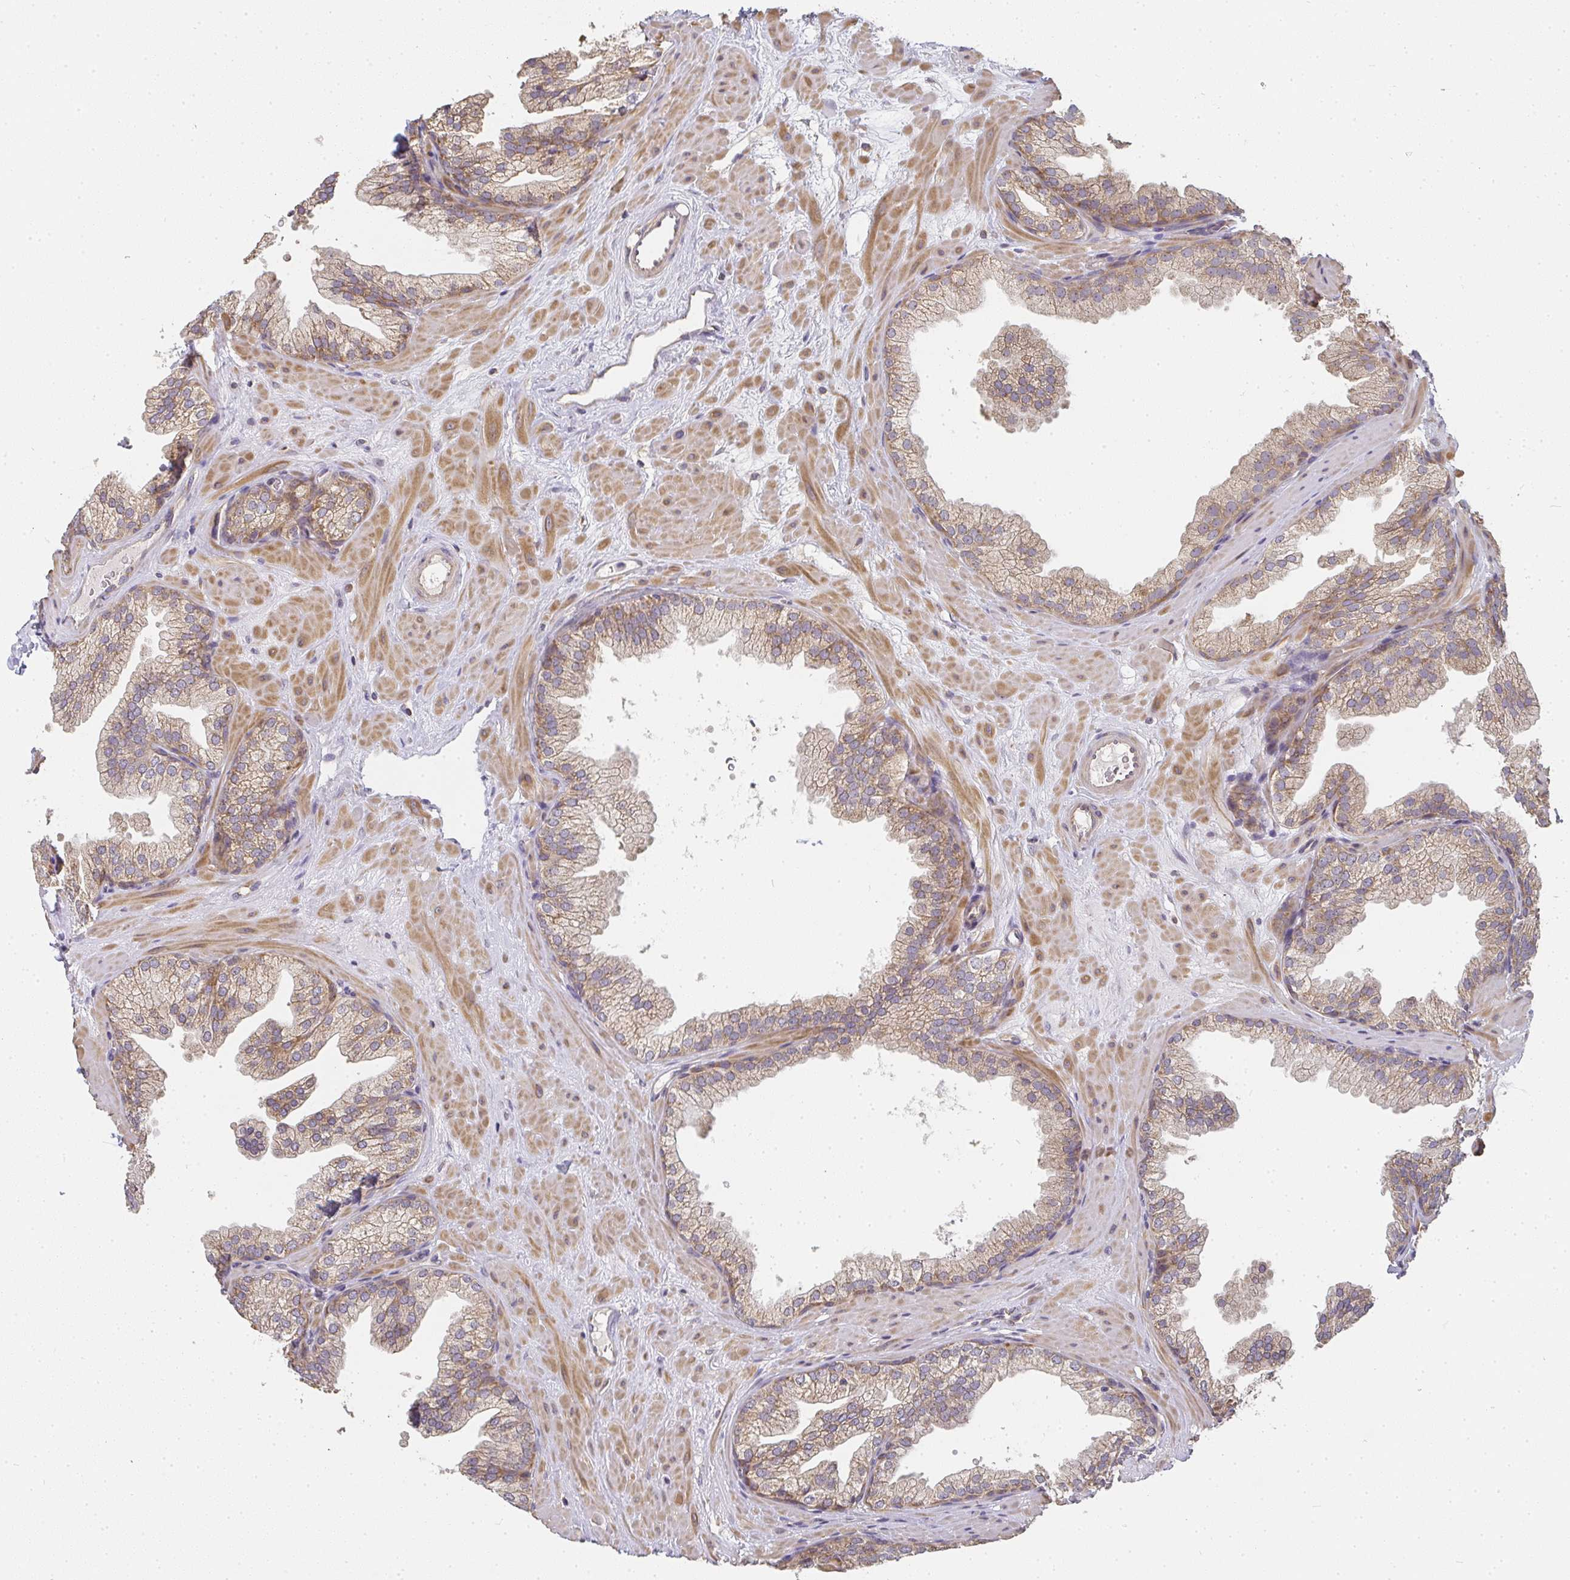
{"staining": {"intensity": "weak", "quantity": ">75%", "location": "cytoplasmic/membranous"}, "tissue": "prostate", "cell_type": "Glandular cells", "image_type": "normal", "snomed": [{"axis": "morphology", "description": "Normal tissue, NOS"}, {"axis": "topography", "description": "Prostate"}], "caption": "Immunohistochemistry (IHC) image of unremarkable human prostate stained for a protein (brown), which demonstrates low levels of weak cytoplasmic/membranous staining in approximately >75% of glandular cells.", "gene": "SLC35B3", "patient": {"sex": "male", "age": 37}}